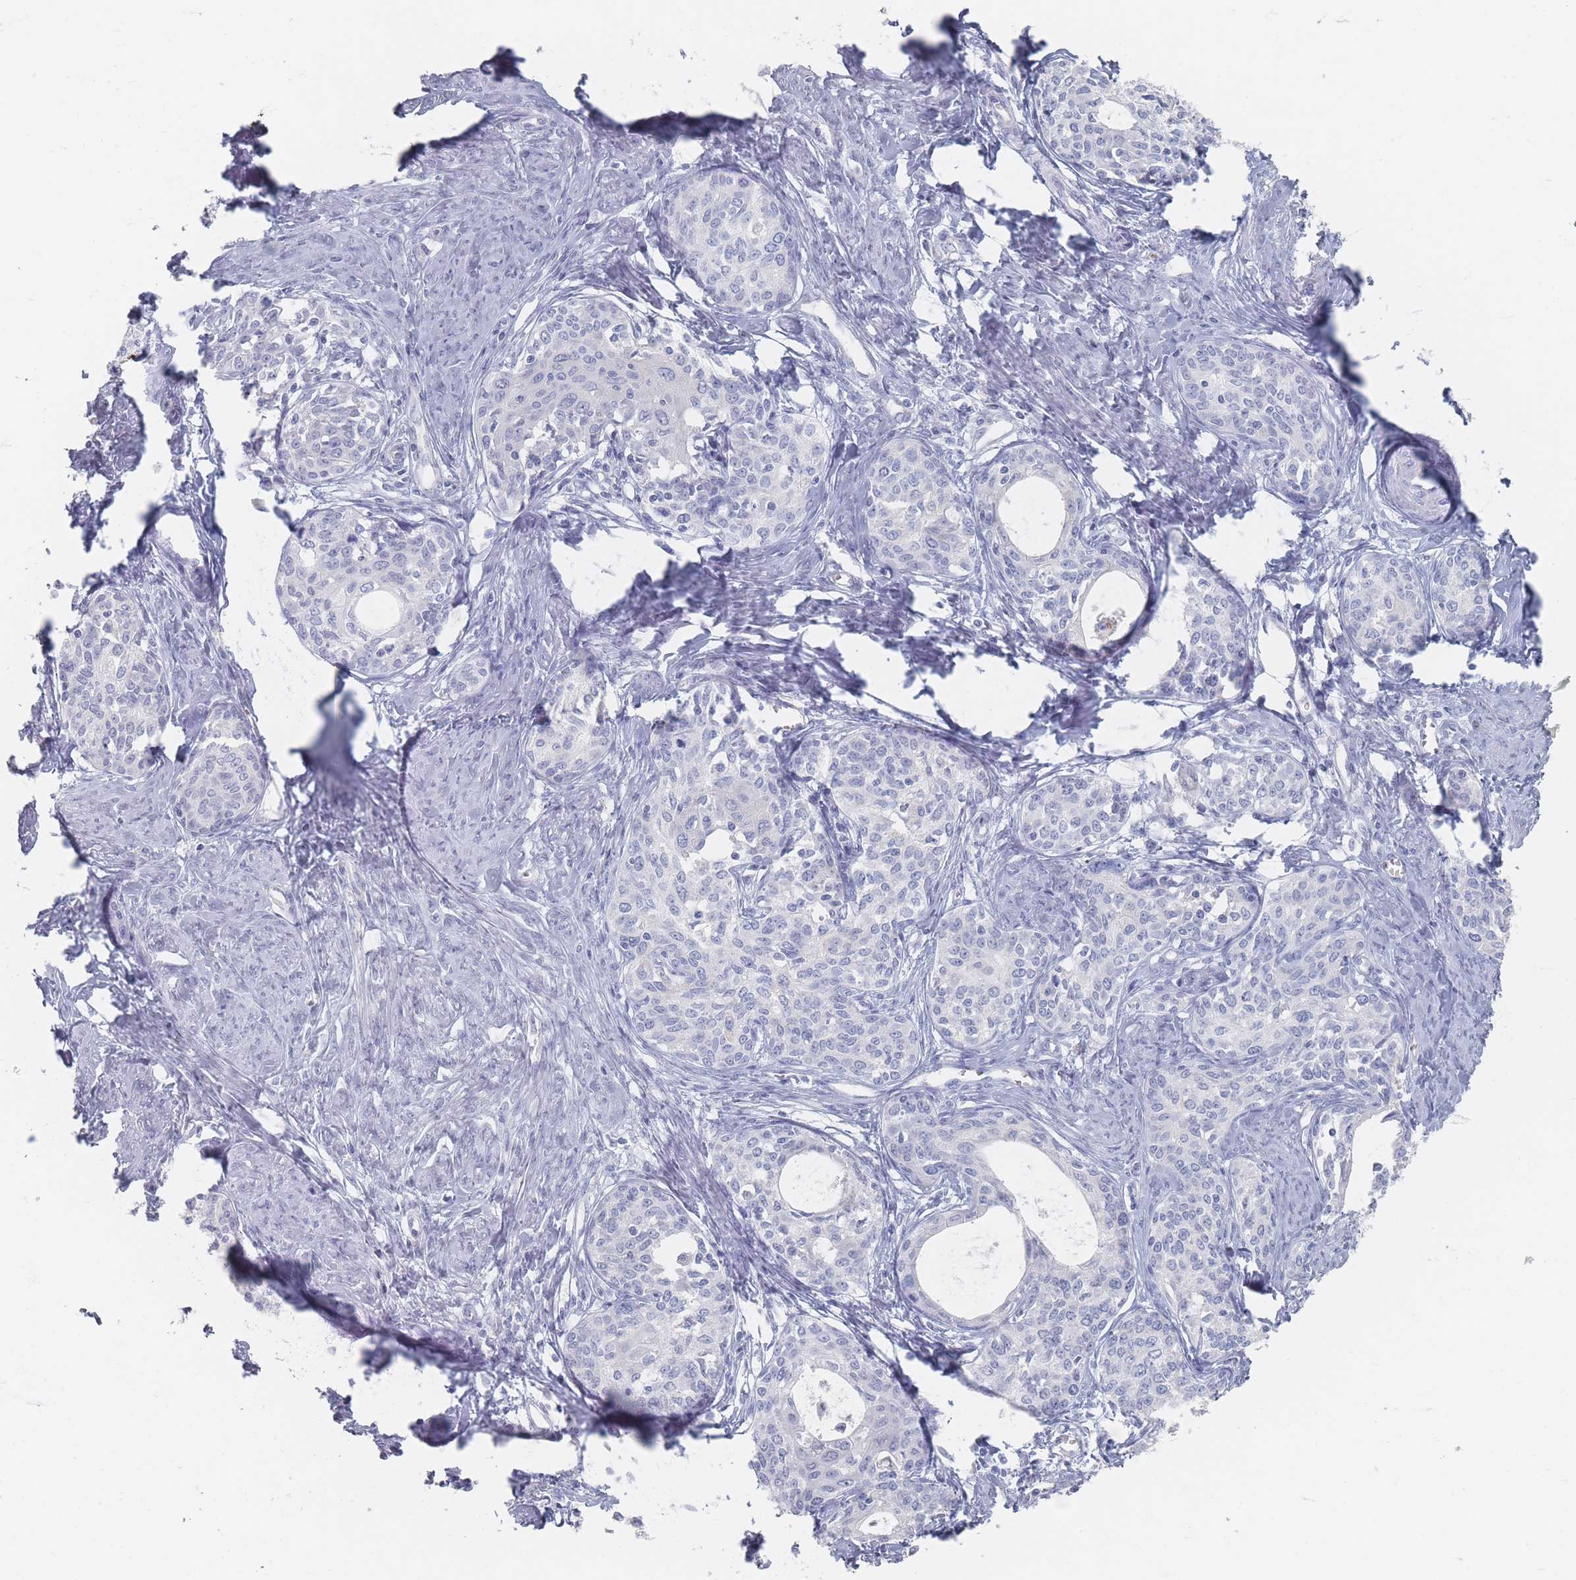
{"staining": {"intensity": "negative", "quantity": "none", "location": "none"}, "tissue": "cervical cancer", "cell_type": "Tumor cells", "image_type": "cancer", "snomed": [{"axis": "morphology", "description": "Squamous cell carcinoma, NOS"}, {"axis": "morphology", "description": "Adenocarcinoma, NOS"}, {"axis": "topography", "description": "Cervix"}], "caption": "Tumor cells are negative for brown protein staining in cervical adenocarcinoma. (Stains: DAB IHC with hematoxylin counter stain, Microscopy: brightfield microscopy at high magnification).", "gene": "HELZ2", "patient": {"sex": "female", "age": 52}}